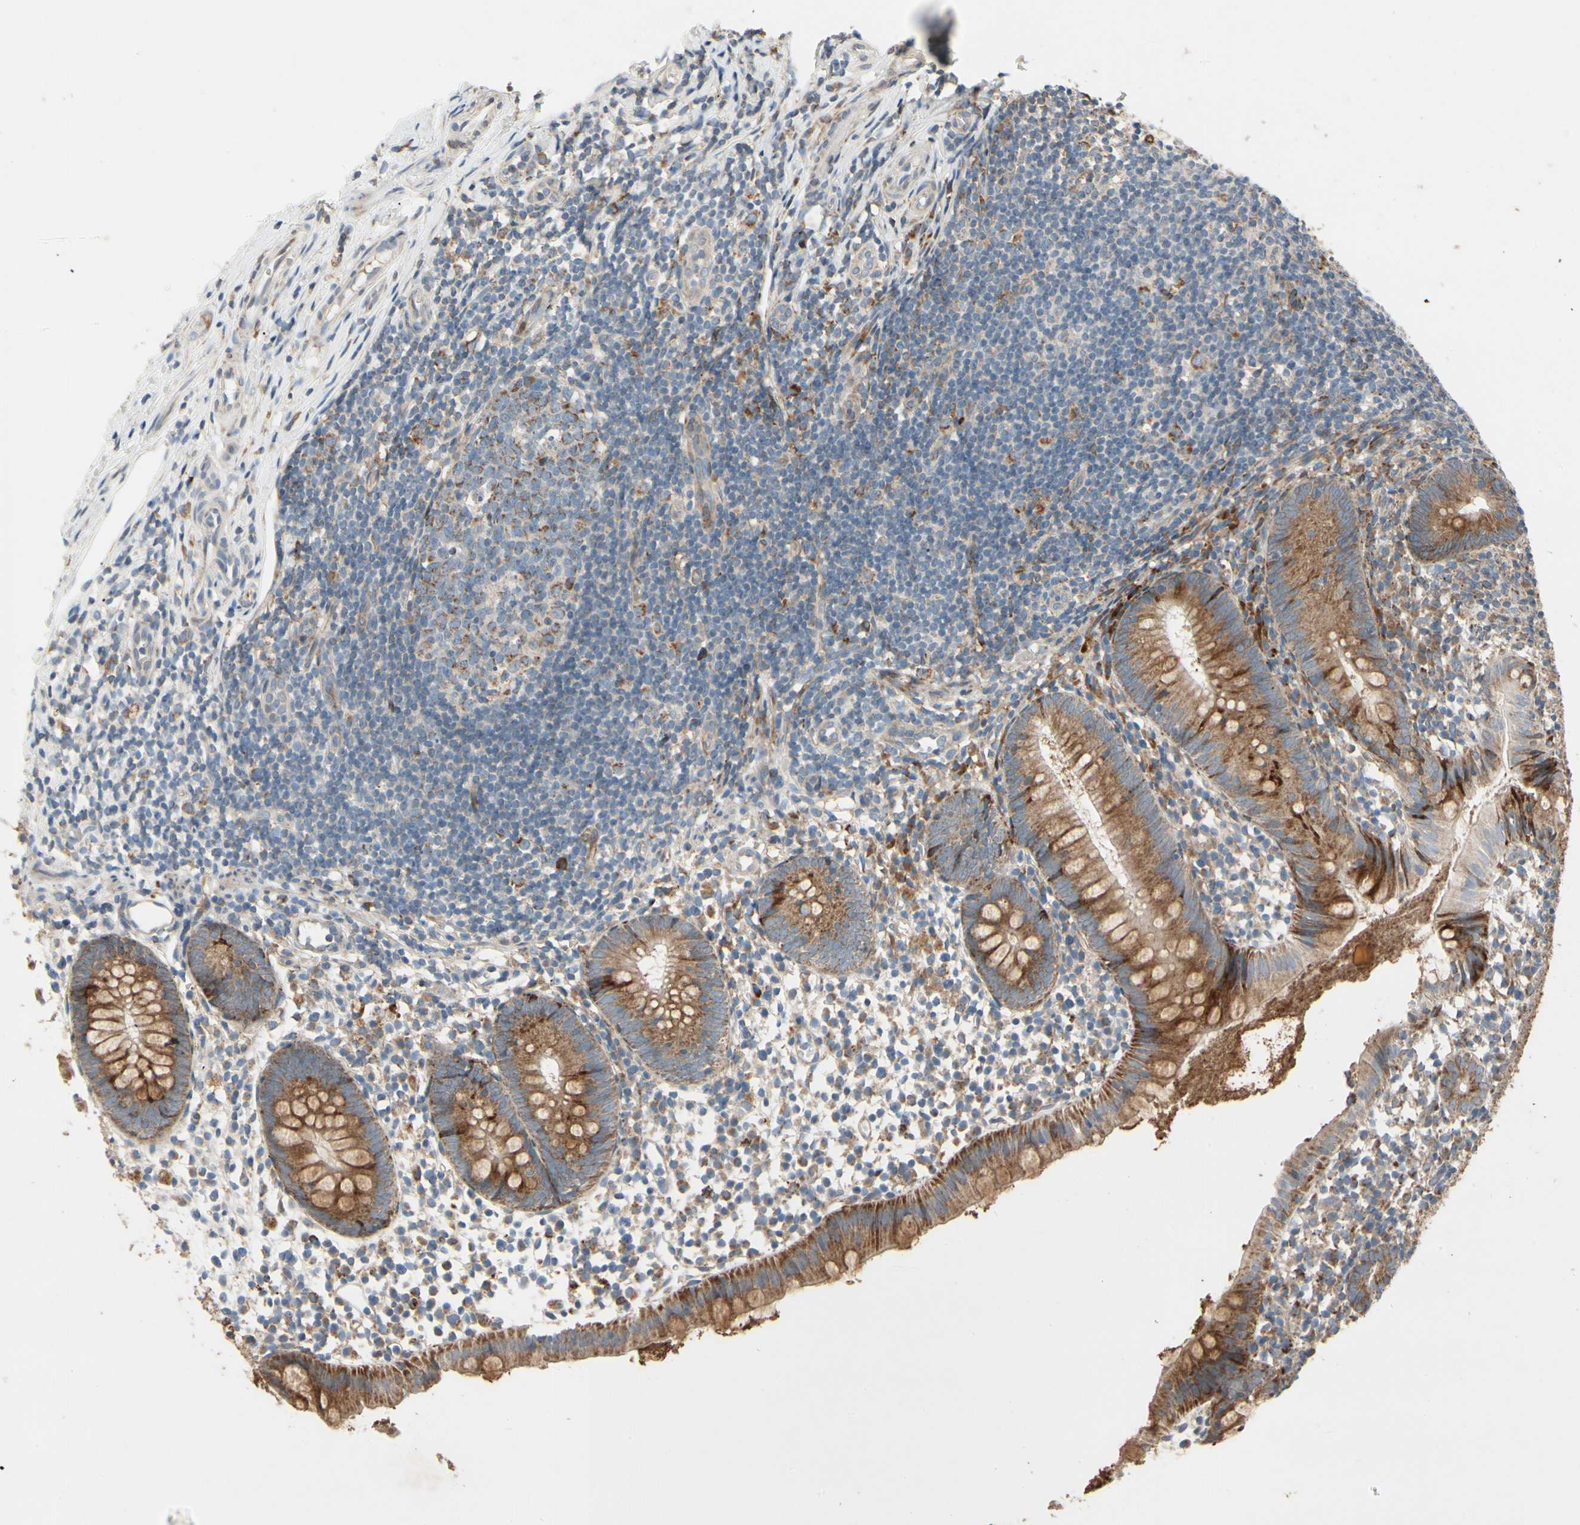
{"staining": {"intensity": "moderate", "quantity": ">75%", "location": "cytoplasmic/membranous"}, "tissue": "appendix", "cell_type": "Glandular cells", "image_type": "normal", "snomed": [{"axis": "morphology", "description": "Normal tissue, NOS"}, {"axis": "topography", "description": "Appendix"}], "caption": "Immunohistochemical staining of unremarkable human appendix displays medium levels of moderate cytoplasmic/membranous expression in about >75% of glandular cells.", "gene": "MRPL9", "patient": {"sex": "female", "age": 20}}